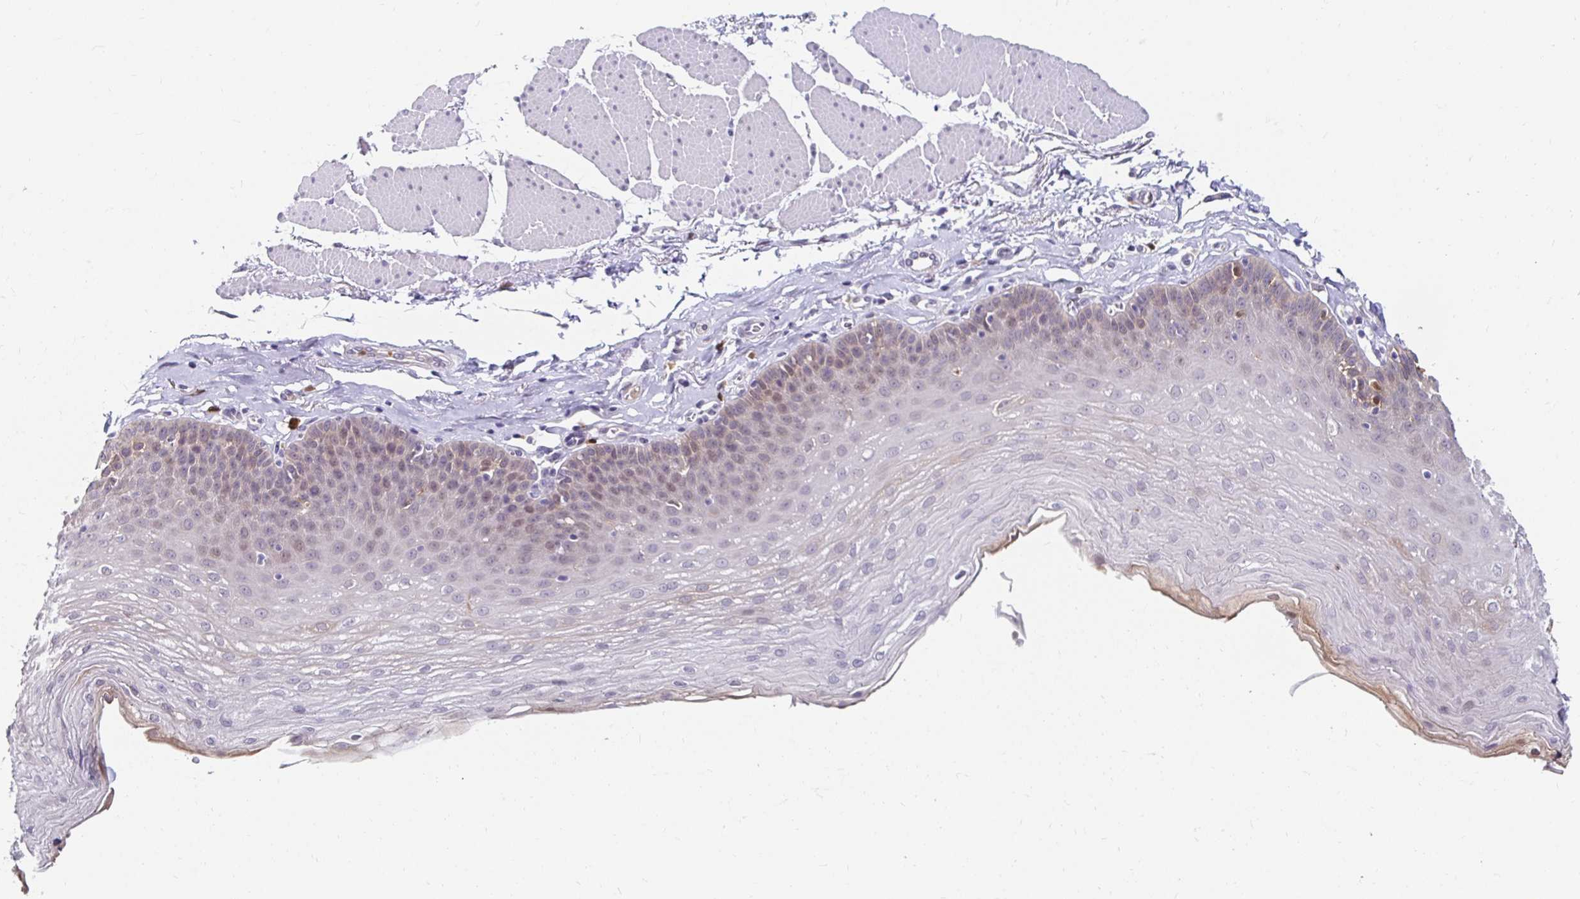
{"staining": {"intensity": "weak", "quantity": "<25%", "location": "cytoplasmic/membranous"}, "tissue": "esophagus", "cell_type": "Squamous epithelial cells", "image_type": "normal", "snomed": [{"axis": "morphology", "description": "Normal tissue, NOS"}, {"axis": "topography", "description": "Esophagus"}], "caption": "DAB (3,3'-diaminobenzidine) immunohistochemical staining of benign esophagus shows no significant positivity in squamous epithelial cells. Brightfield microscopy of immunohistochemistry stained with DAB (3,3'-diaminobenzidine) (brown) and hematoxylin (blue), captured at high magnification.", "gene": "PADI2", "patient": {"sex": "female", "age": 81}}